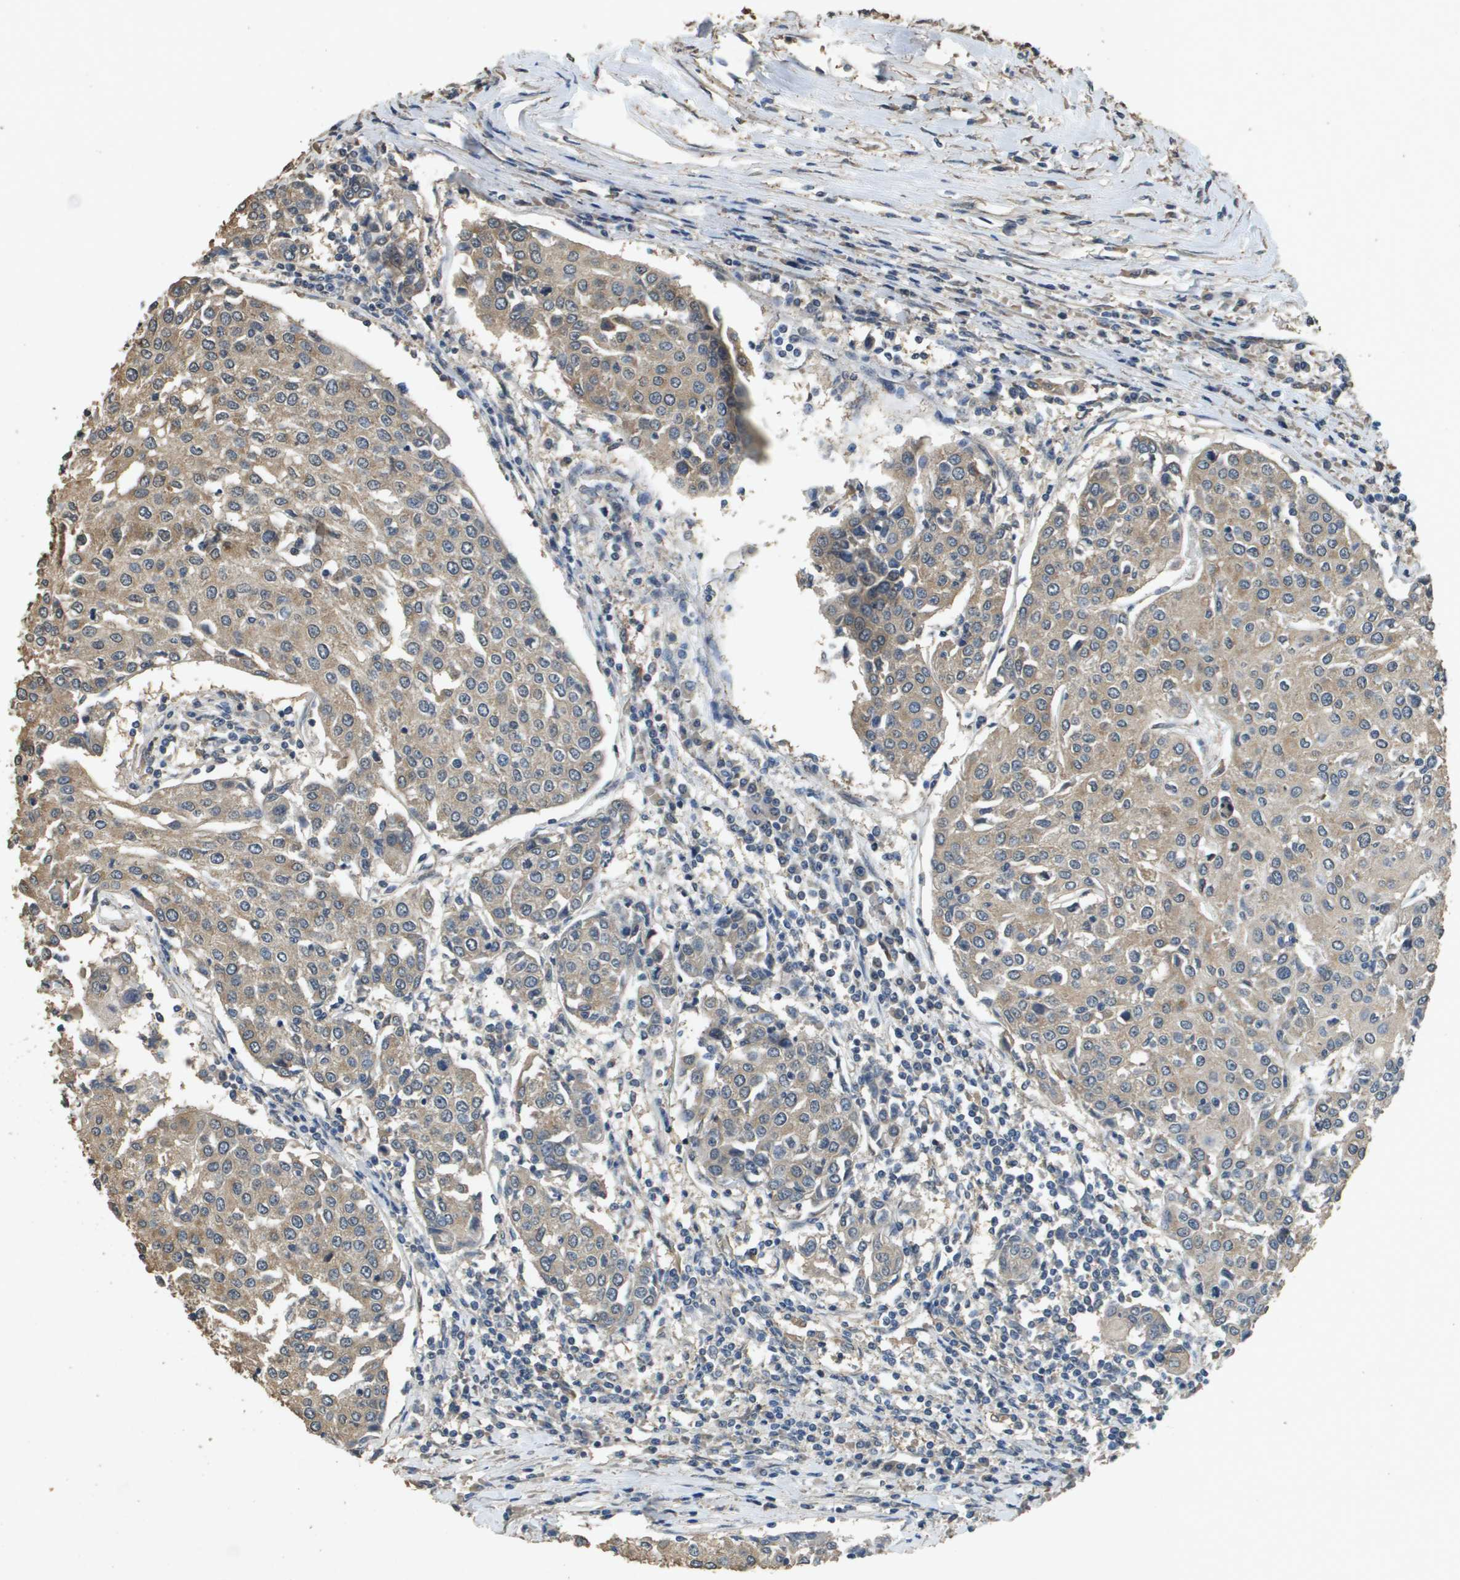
{"staining": {"intensity": "weak", "quantity": ">75%", "location": "cytoplasmic/membranous"}, "tissue": "urothelial cancer", "cell_type": "Tumor cells", "image_type": "cancer", "snomed": [{"axis": "morphology", "description": "Urothelial carcinoma, High grade"}, {"axis": "topography", "description": "Urinary bladder"}], "caption": "Weak cytoplasmic/membranous staining for a protein is seen in about >75% of tumor cells of high-grade urothelial carcinoma using immunohistochemistry.", "gene": "RAB6B", "patient": {"sex": "female", "age": 85}}